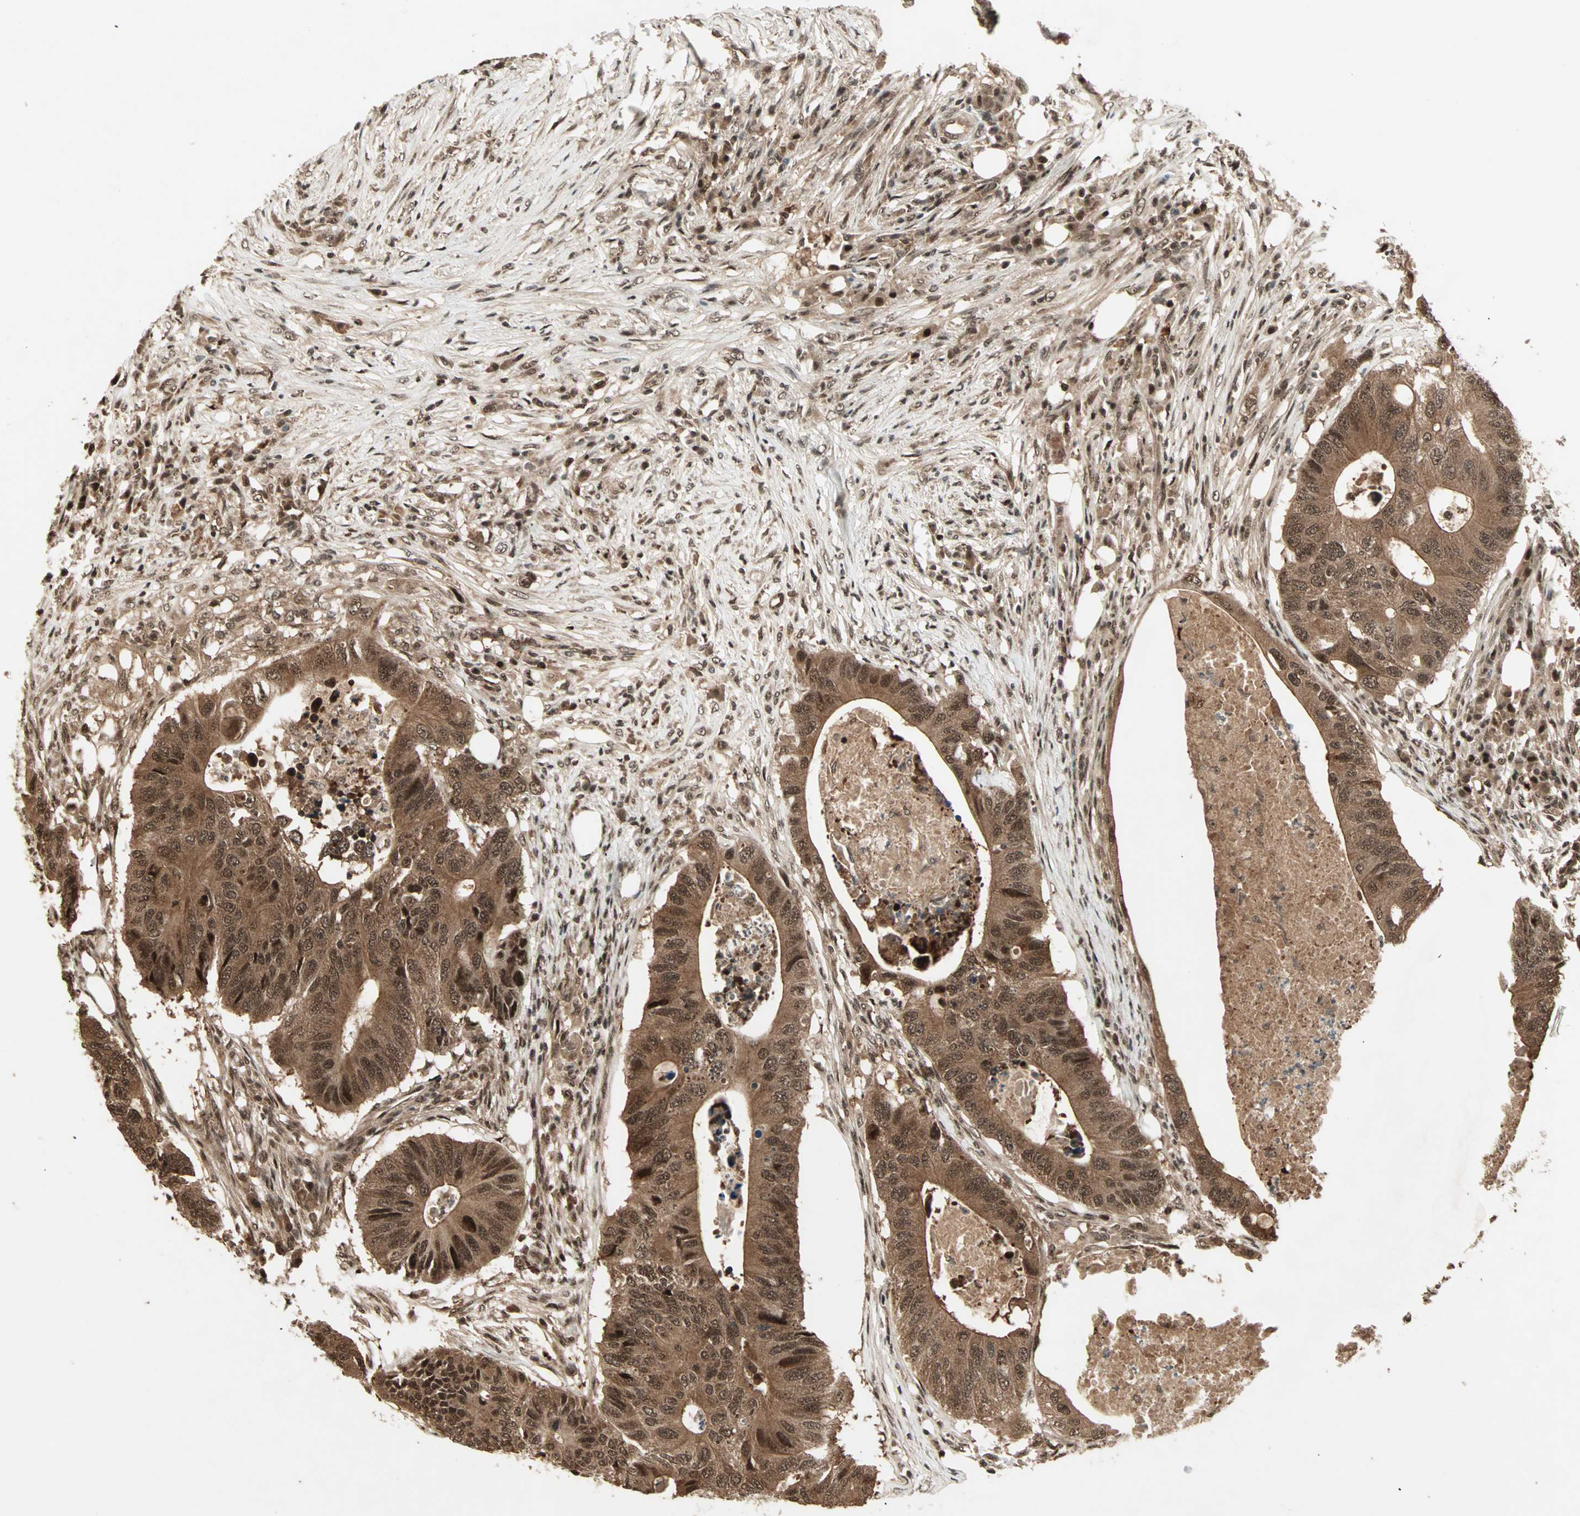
{"staining": {"intensity": "strong", "quantity": ">75%", "location": "cytoplasmic/membranous,nuclear"}, "tissue": "colorectal cancer", "cell_type": "Tumor cells", "image_type": "cancer", "snomed": [{"axis": "morphology", "description": "Adenocarcinoma, NOS"}, {"axis": "topography", "description": "Colon"}], "caption": "Immunohistochemistry (IHC) photomicrograph of colorectal adenocarcinoma stained for a protein (brown), which reveals high levels of strong cytoplasmic/membranous and nuclear staining in approximately >75% of tumor cells.", "gene": "ZNF44", "patient": {"sex": "male", "age": 71}}